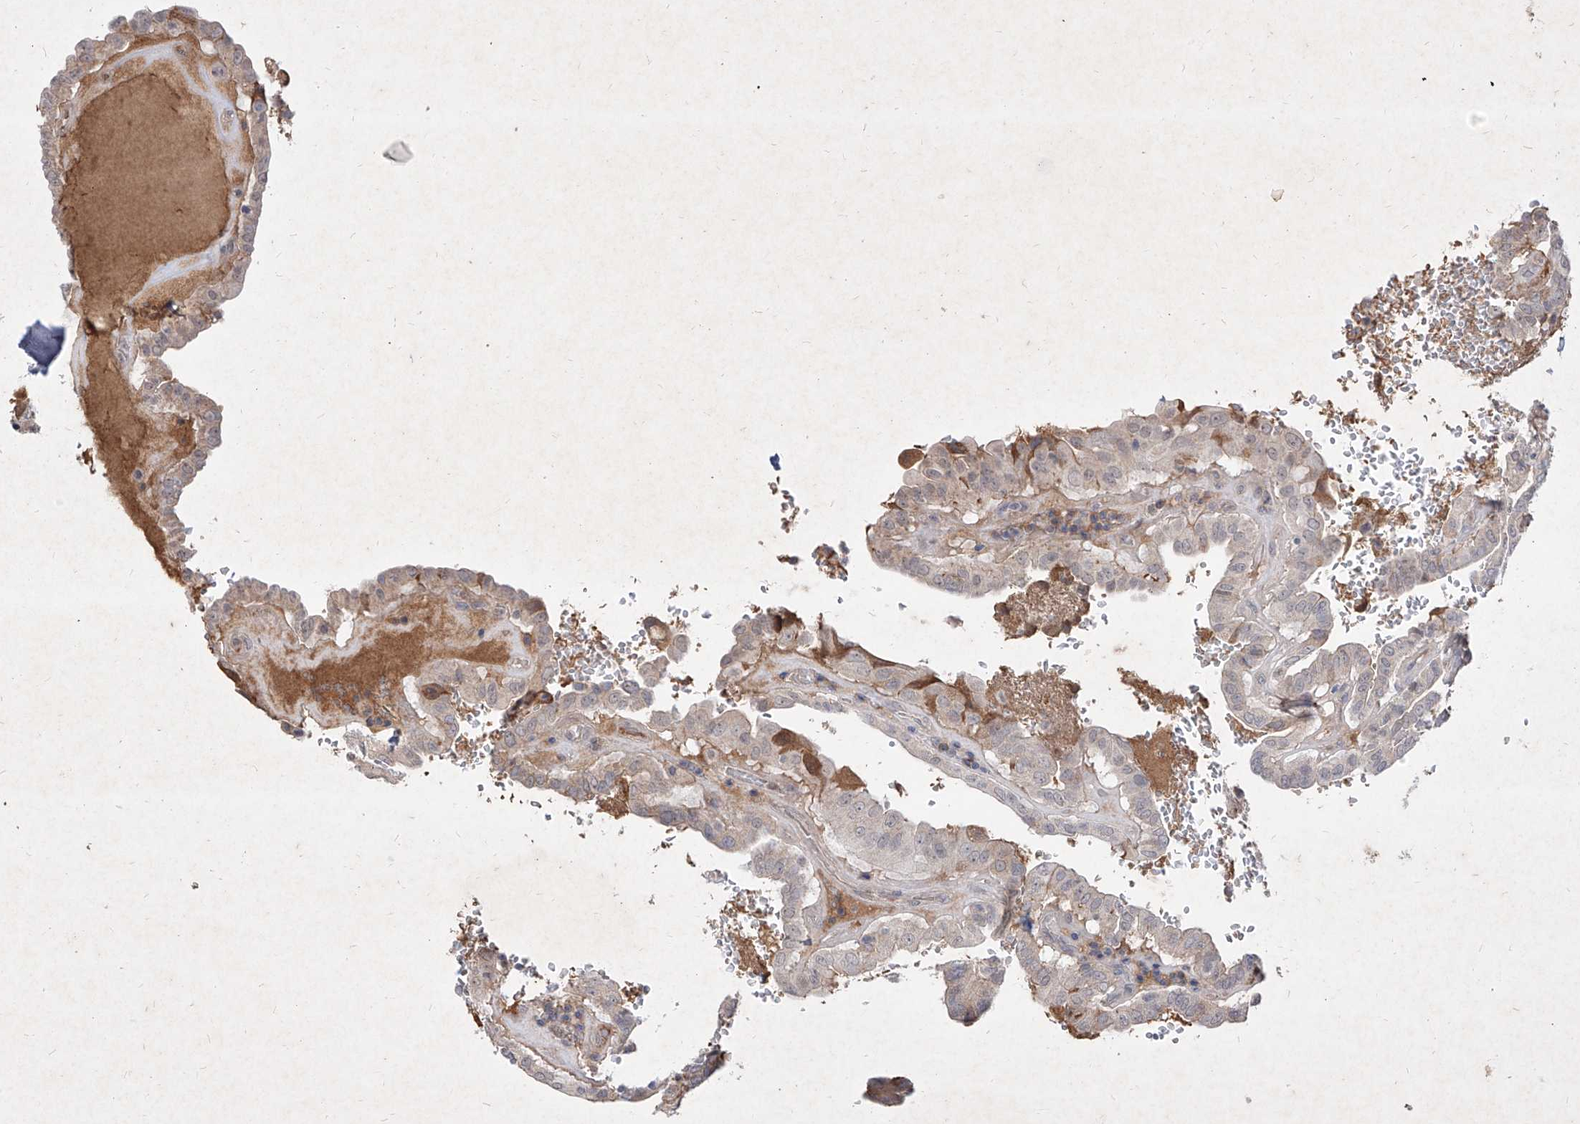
{"staining": {"intensity": "weak", "quantity": "<25%", "location": "cytoplasmic/membranous"}, "tissue": "thyroid cancer", "cell_type": "Tumor cells", "image_type": "cancer", "snomed": [{"axis": "morphology", "description": "Papillary adenocarcinoma, NOS"}, {"axis": "topography", "description": "Thyroid gland"}], "caption": "This is a photomicrograph of IHC staining of papillary adenocarcinoma (thyroid), which shows no positivity in tumor cells.", "gene": "C4A", "patient": {"sex": "male", "age": 77}}